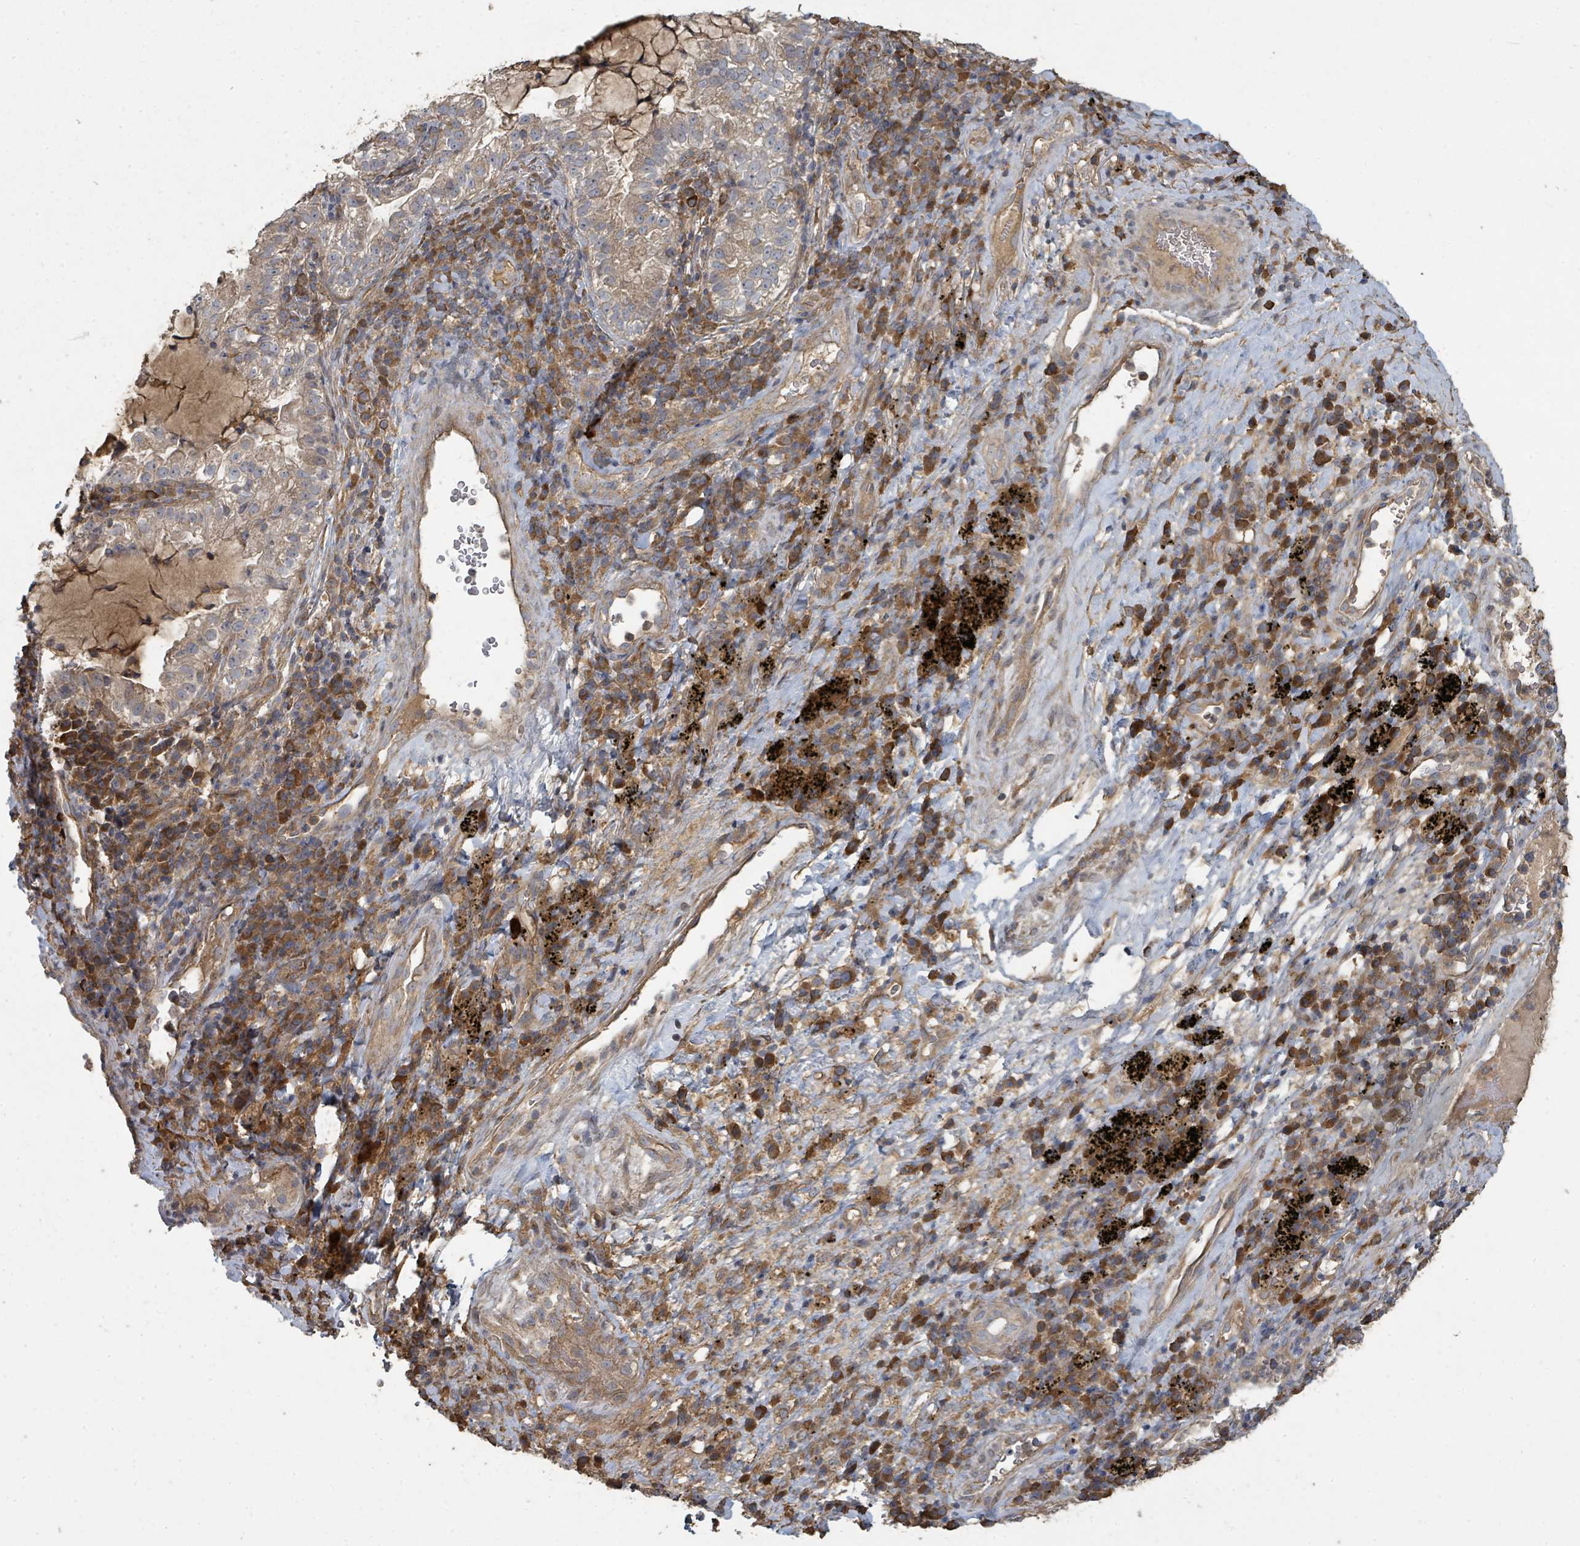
{"staining": {"intensity": "negative", "quantity": "none", "location": "none"}, "tissue": "lung cancer", "cell_type": "Tumor cells", "image_type": "cancer", "snomed": [{"axis": "morphology", "description": "Adenocarcinoma, NOS"}, {"axis": "topography", "description": "Lung"}], "caption": "An IHC micrograph of lung adenocarcinoma is shown. There is no staining in tumor cells of lung adenocarcinoma.", "gene": "WDFY1", "patient": {"sex": "female", "age": 73}}